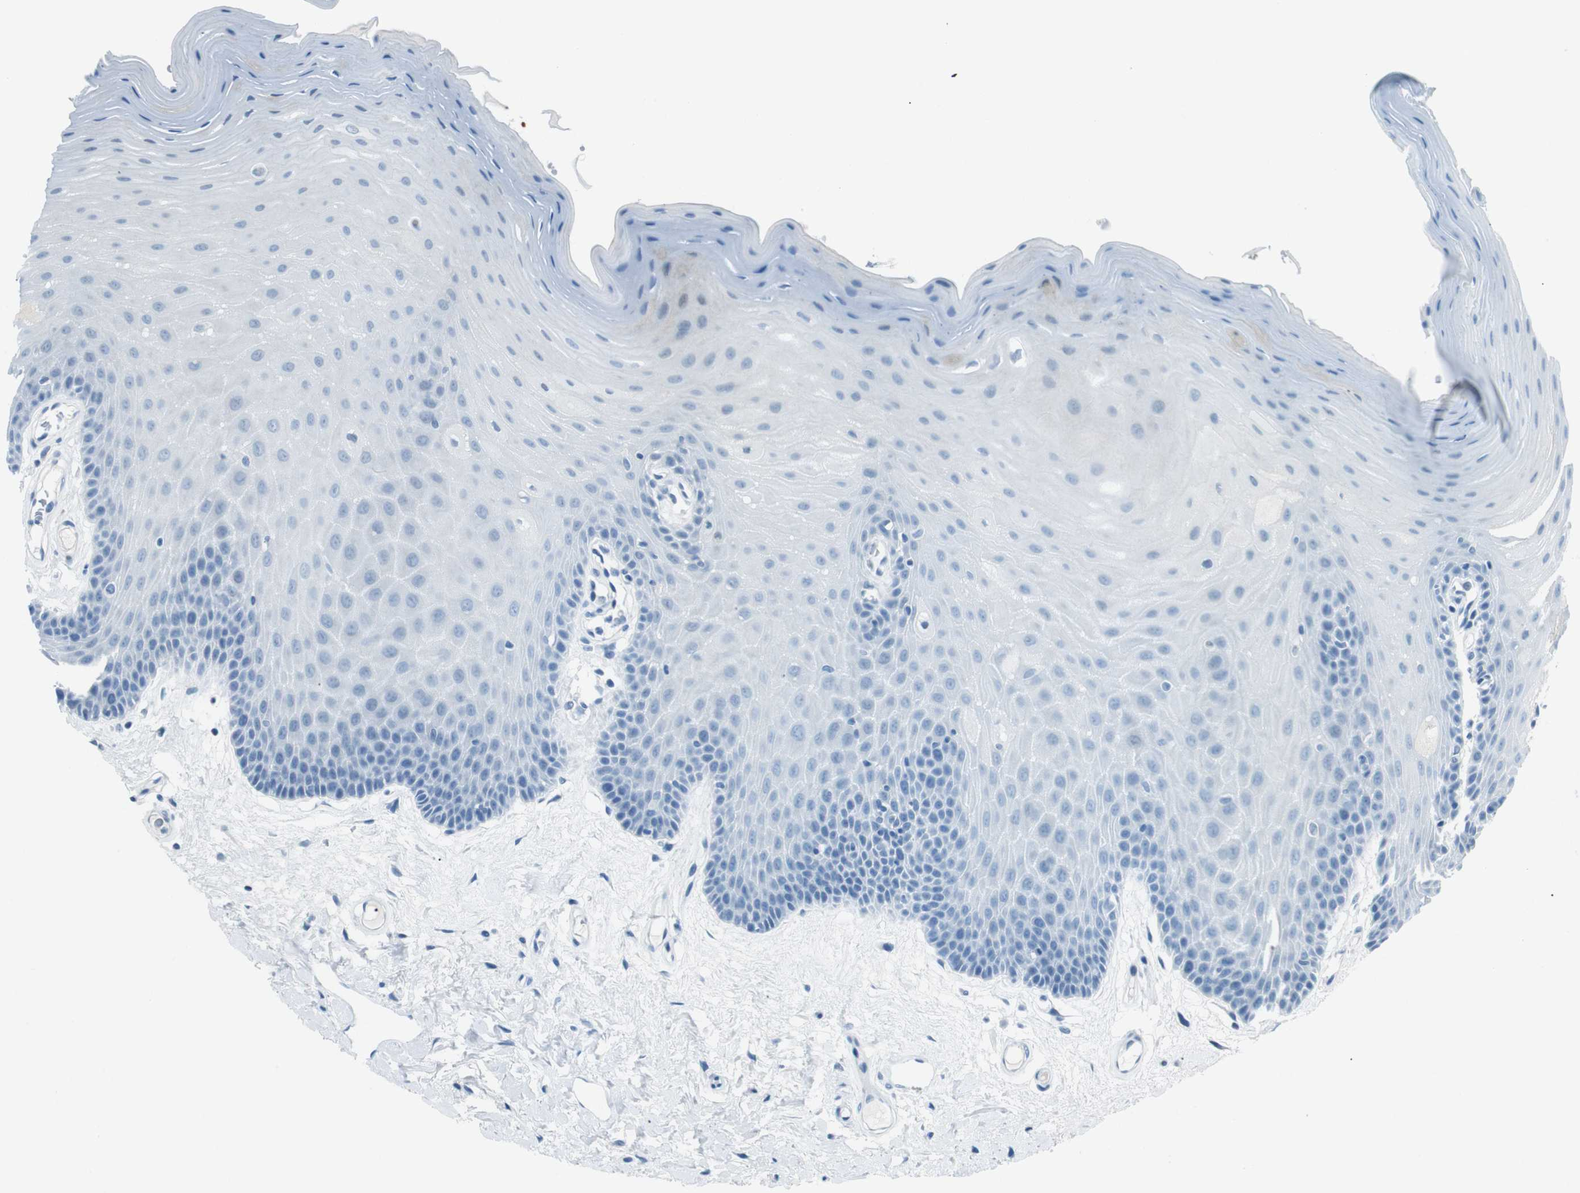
{"staining": {"intensity": "negative", "quantity": "none", "location": "none"}, "tissue": "oral mucosa", "cell_type": "Squamous epithelial cells", "image_type": "normal", "snomed": [{"axis": "morphology", "description": "Normal tissue, NOS"}, {"axis": "morphology", "description": "Squamous cell carcinoma, NOS"}, {"axis": "topography", "description": "Skeletal muscle"}, {"axis": "topography", "description": "Adipose tissue"}, {"axis": "topography", "description": "Vascular tissue"}, {"axis": "topography", "description": "Oral tissue"}, {"axis": "topography", "description": "Peripheral nerve tissue"}, {"axis": "topography", "description": "Head-Neck"}], "caption": "Unremarkable oral mucosa was stained to show a protein in brown. There is no significant positivity in squamous epithelial cells.", "gene": "MAGI2", "patient": {"sex": "male", "age": 71}}